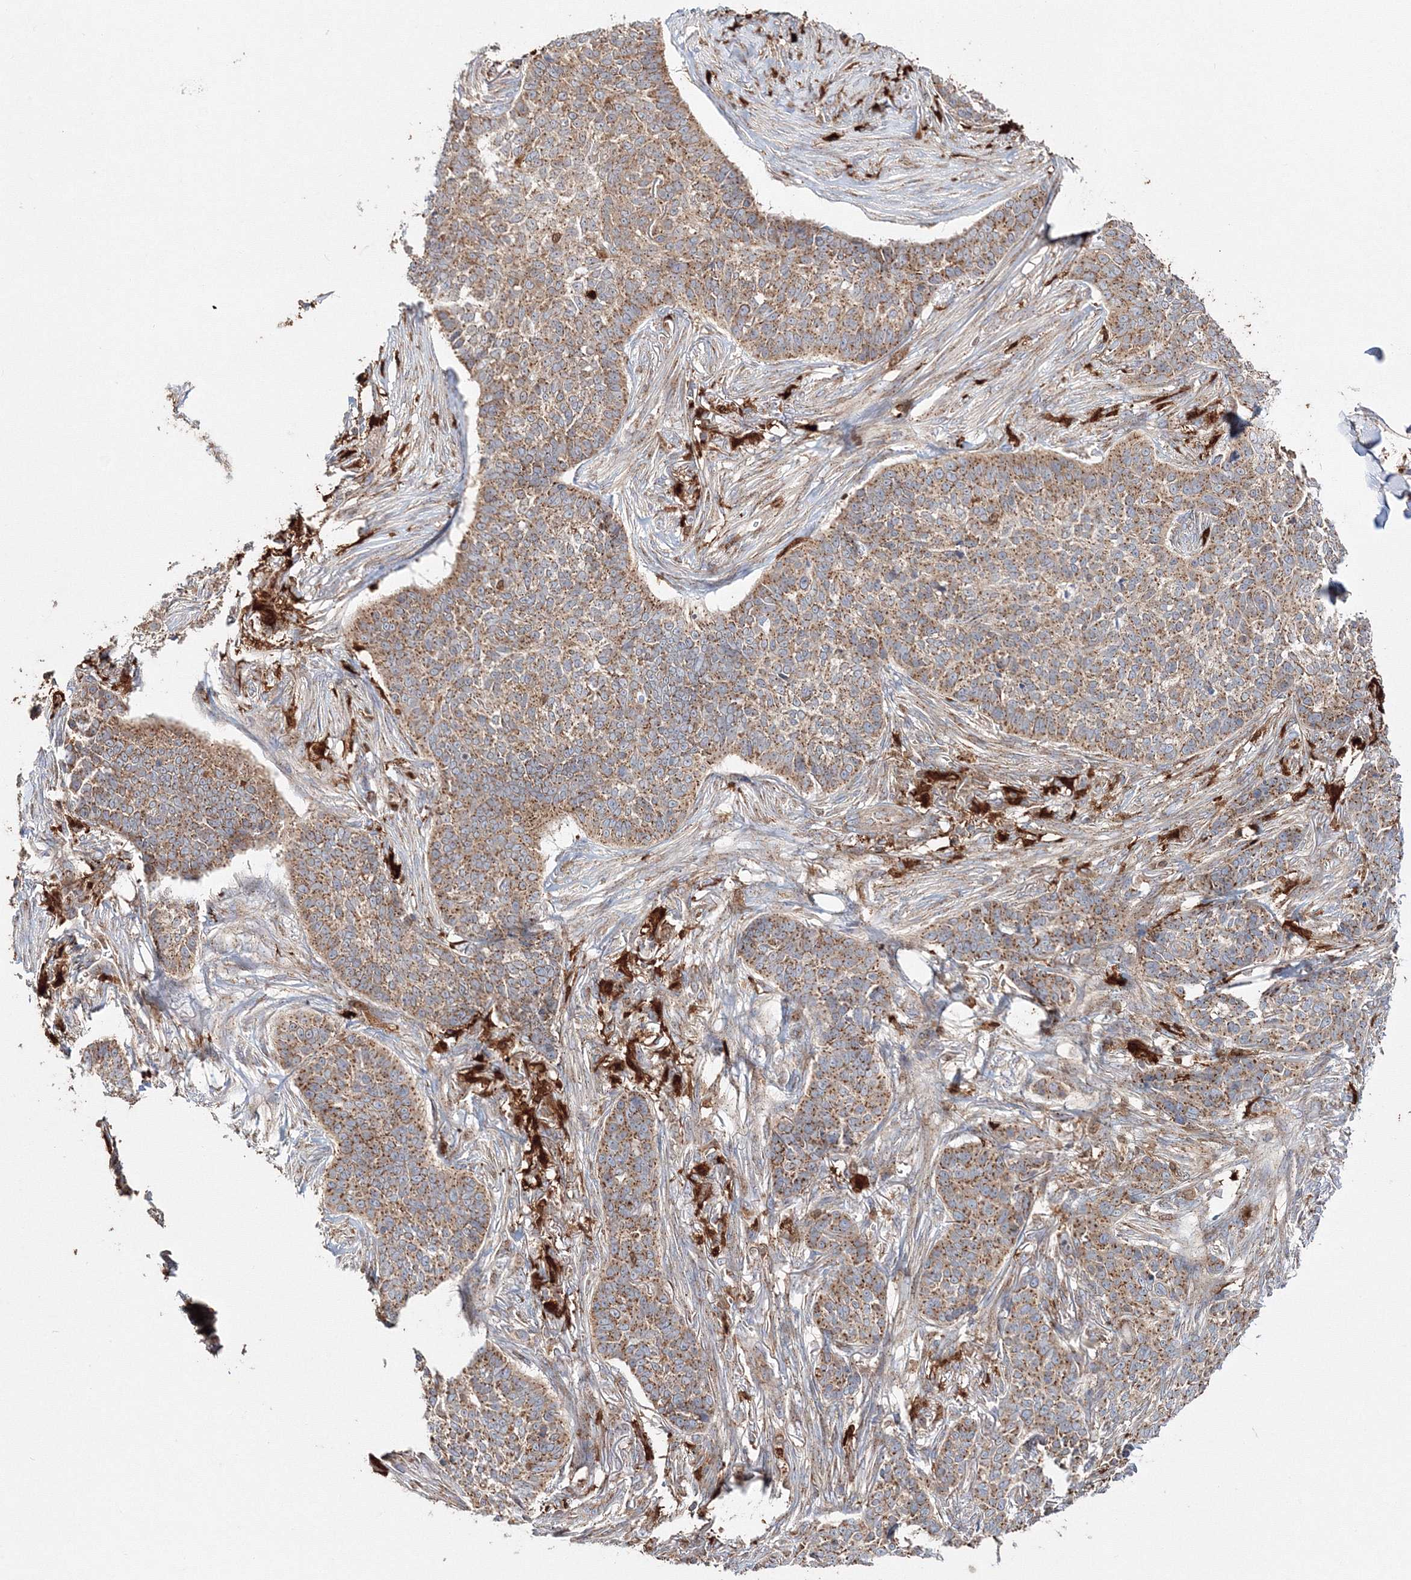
{"staining": {"intensity": "moderate", "quantity": ">75%", "location": "cytoplasmic/membranous"}, "tissue": "skin cancer", "cell_type": "Tumor cells", "image_type": "cancer", "snomed": [{"axis": "morphology", "description": "Basal cell carcinoma"}, {"axis": "topography", "description": "Skin"}], "caption": "Protein analysis of skin cancer (basal cell carcinoma) tissue reveals moderate cytoplasmic/membranous expression in approximately >75% of tumor cells.", "gene": "ARCN1", "patient": {"sex": "male", "age": 85}}